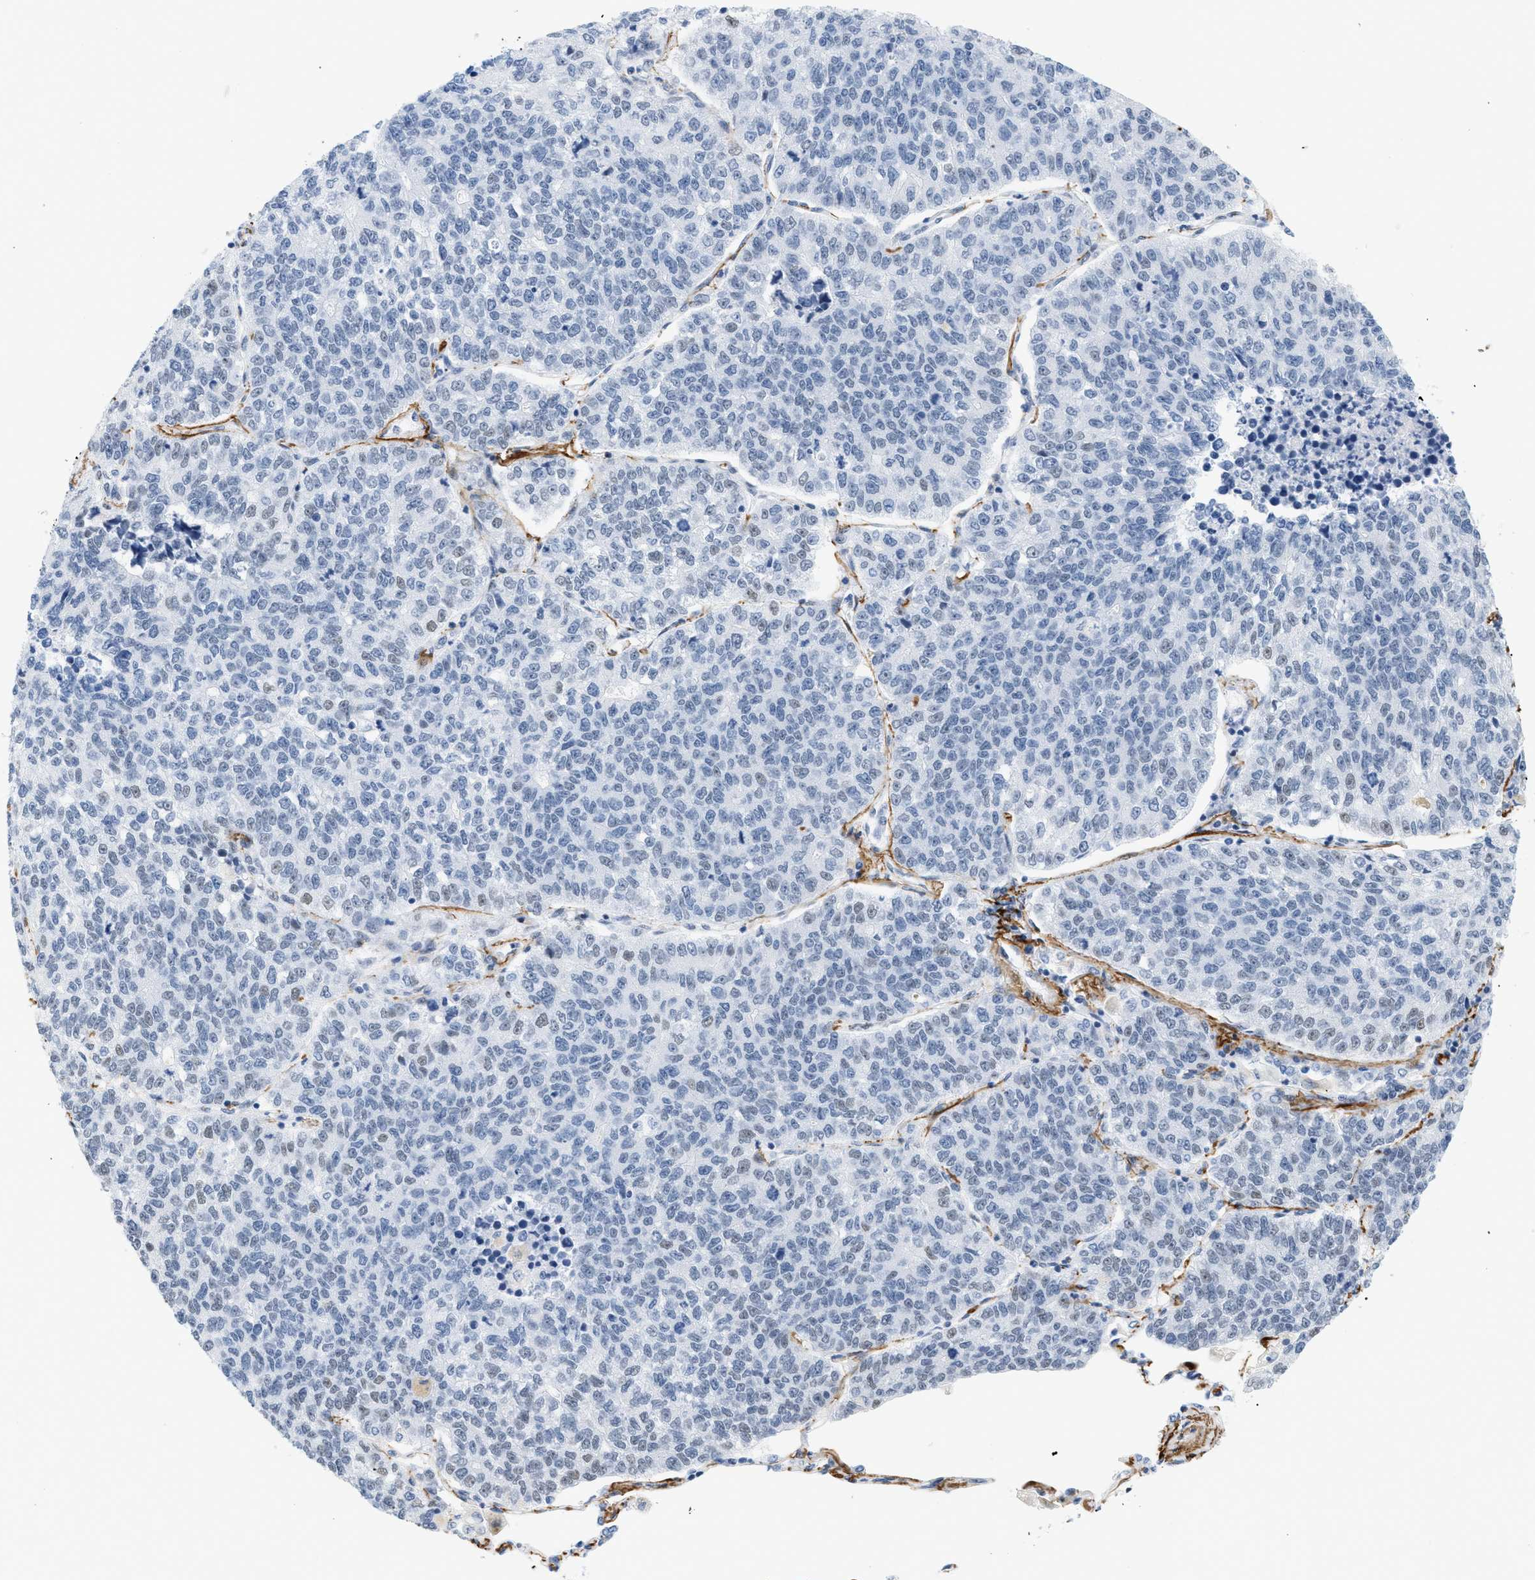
{"staining": {"intensity": "weak", "quantity": "<25%", "location": "nuclear"}, "tissue": "lung cancer", "cell_type": "Tumor cells", "image_type": "cancer", "snomed": [{"axis": "morphology", "description": "Adenocarcinoma, NOS"}, {"axis": "topography", "description": "Lung"}], "caption": "High magnification brightfield microscopy of lung cancer stained with DAB (3,3'-diaminobenzidine) (brown) and counterstained with hematoxylin (blue): tumor cells show no significant expression.", "gene": "ELN", "patient": {"sex": "male", "age": 49}}